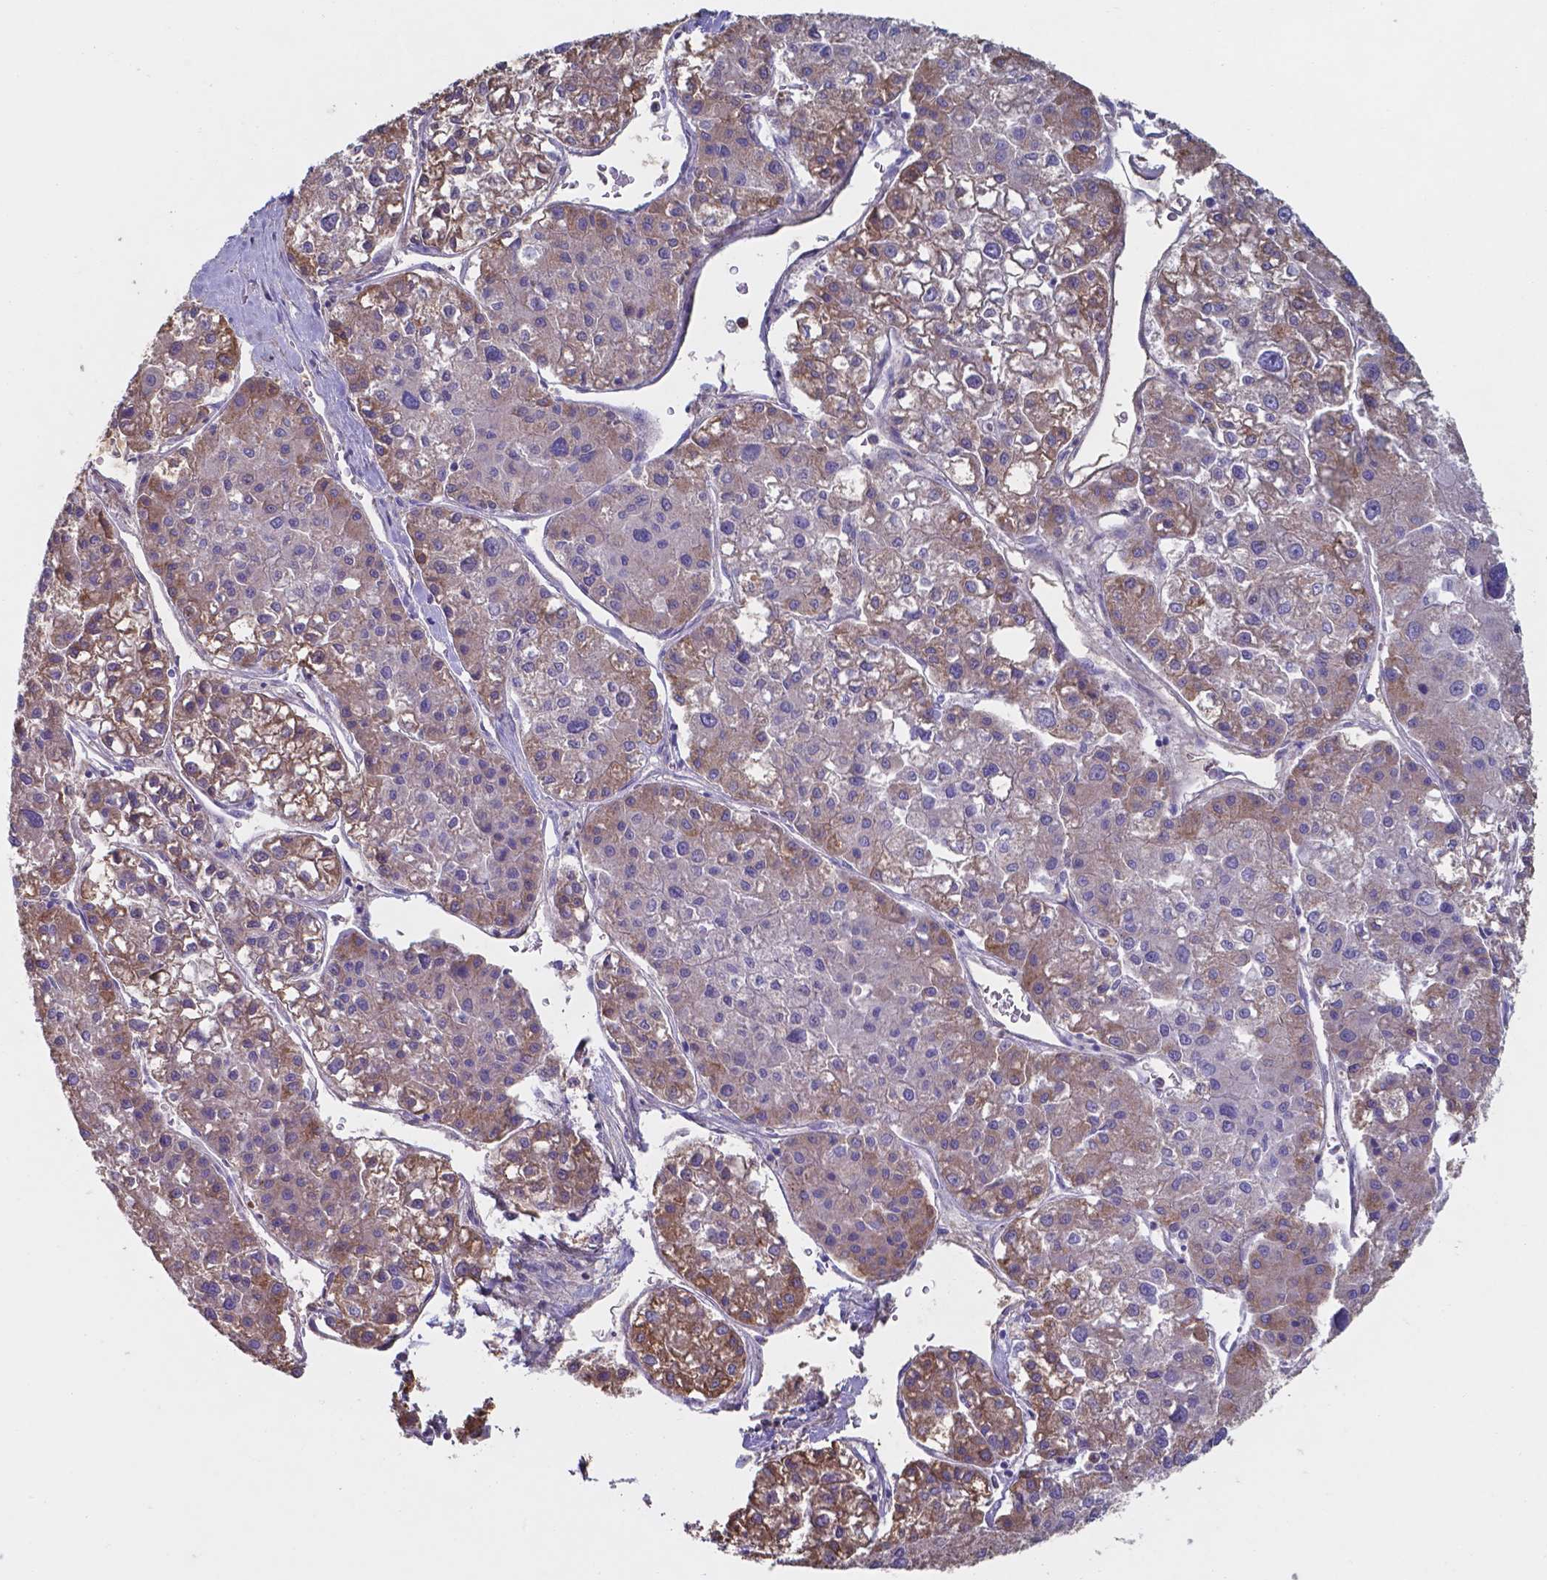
{"staining": {"intensity": "moderate", "quantity": ">75%", "location": "cytoplasmic/membranous"}, "tissue": "liver cancer", "cell_type": "Tumor cells", "image_type": "cancer", "snomed": [{"axis": "morphology", "description": "Carcinoma, Hepatocellular, NOS"}, {"axis": "topography", "description": "Liver"}], "caption": "Immunohistochemistry histopathology image of human liver hepatocellular carcinoma stained for a protein (brown), which demonstrates medium levels of moderate cytoplasmic/membranous positivity in approximately >75% of tumor cells.", "gene": "SERPINA1", "patient": {"sex": "male", "age": 73}}